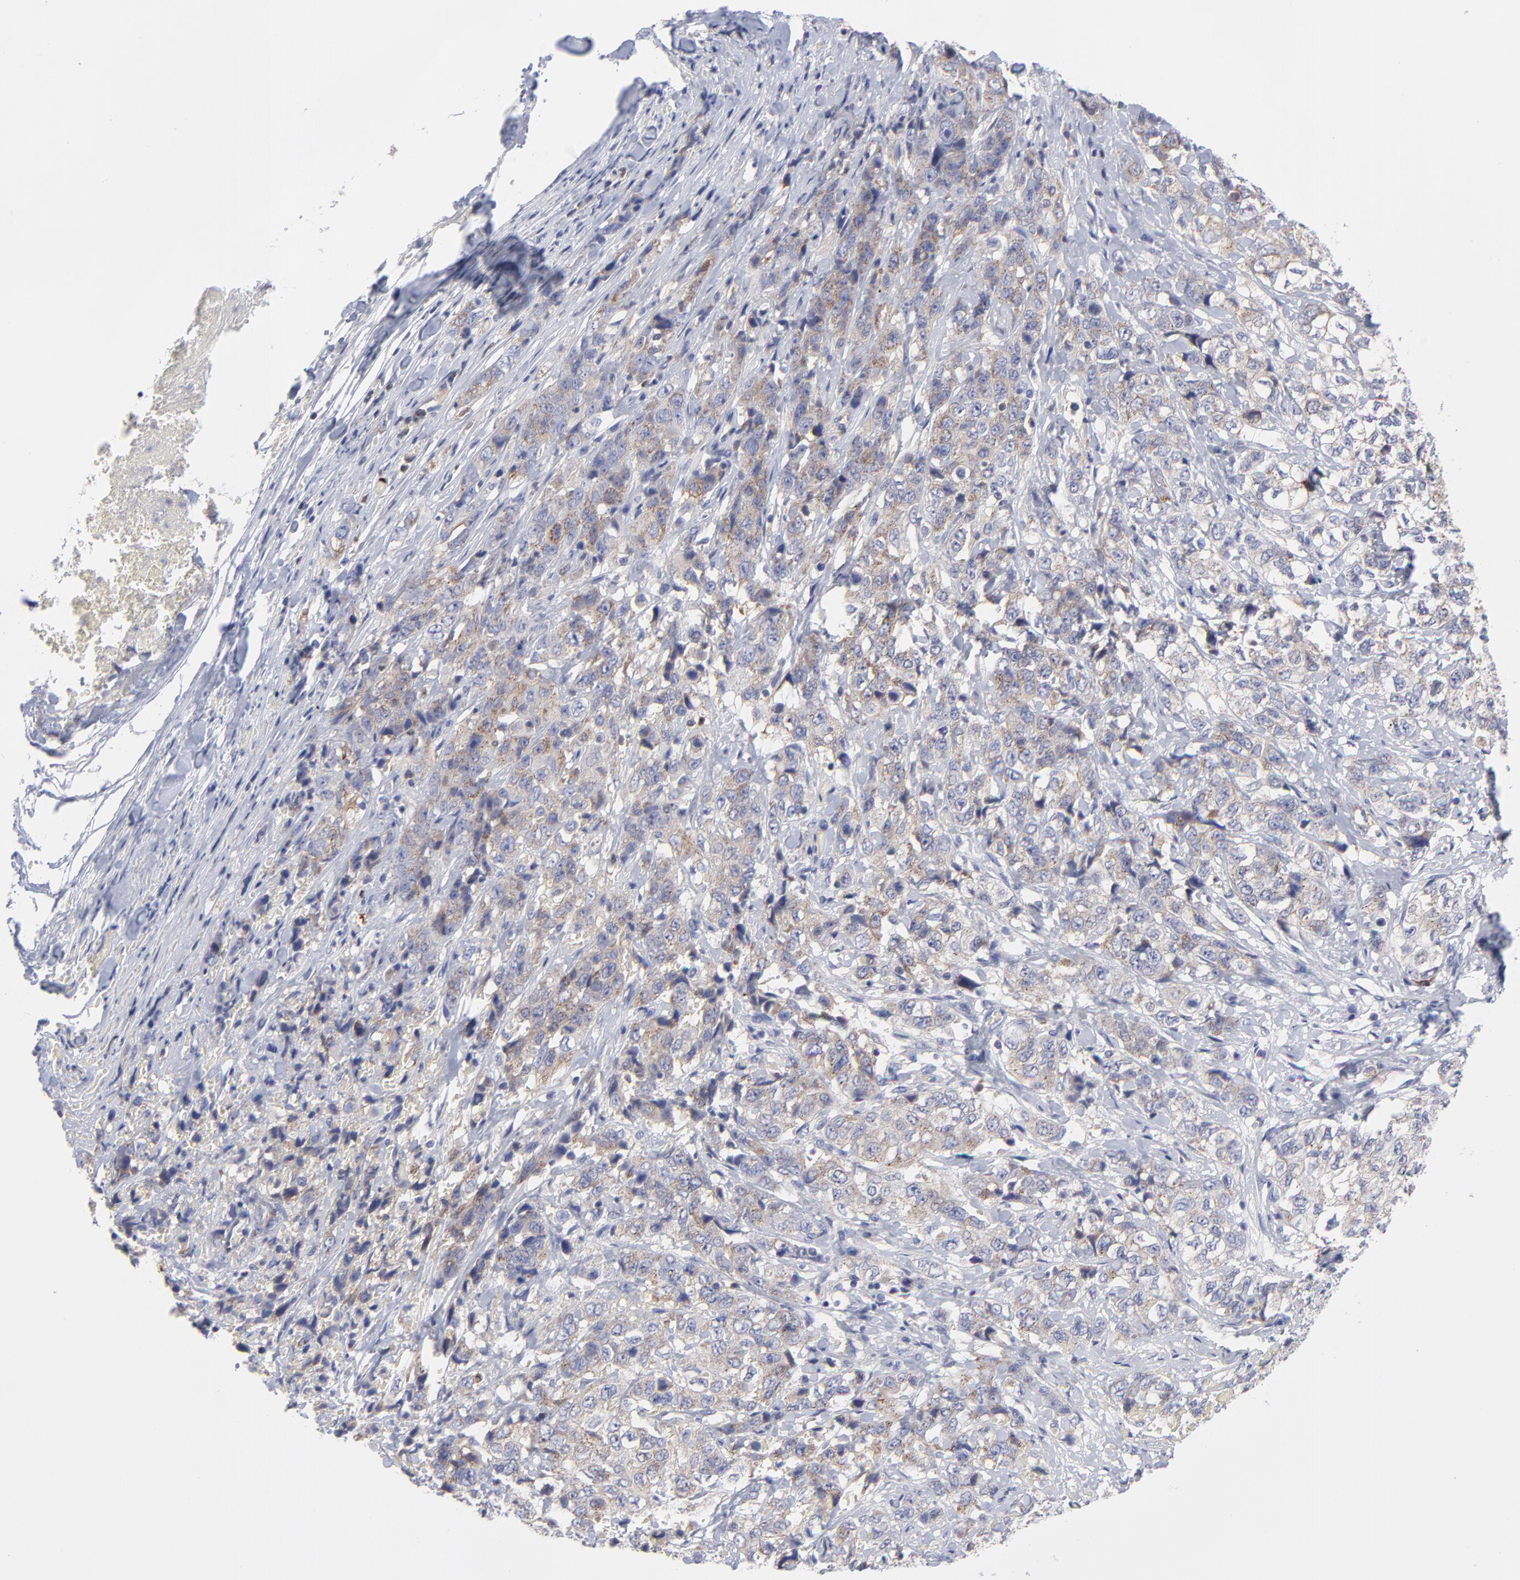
{"staining": {"intensity": "weak", "quantity": "<25%", "location": "cytoplasmic/membranous"}, "tissue": "stomach cancer", "cell_type": "Tumor cells", "image_type": "cancer", "snomed": [{"axis": "morphology", "description": "Adenocarcinoma, NOS"}, {"axis": "topography", "description": "Stomach"}], "caption": "Immunohistochemistry (IHC) image of neoplastic tissue: human adenocarcinoma (stomach) stained with DAB (3,3'-diaminobenzidine) displays no significant protein staining in tumor cells. (DAB (3,3'-diaminobenzidine) immunohistochemistry (IHC) with hematoxylin counter stain).", "gene": "NFKBIA", "patient": {"sex": "male", "age": 48}}